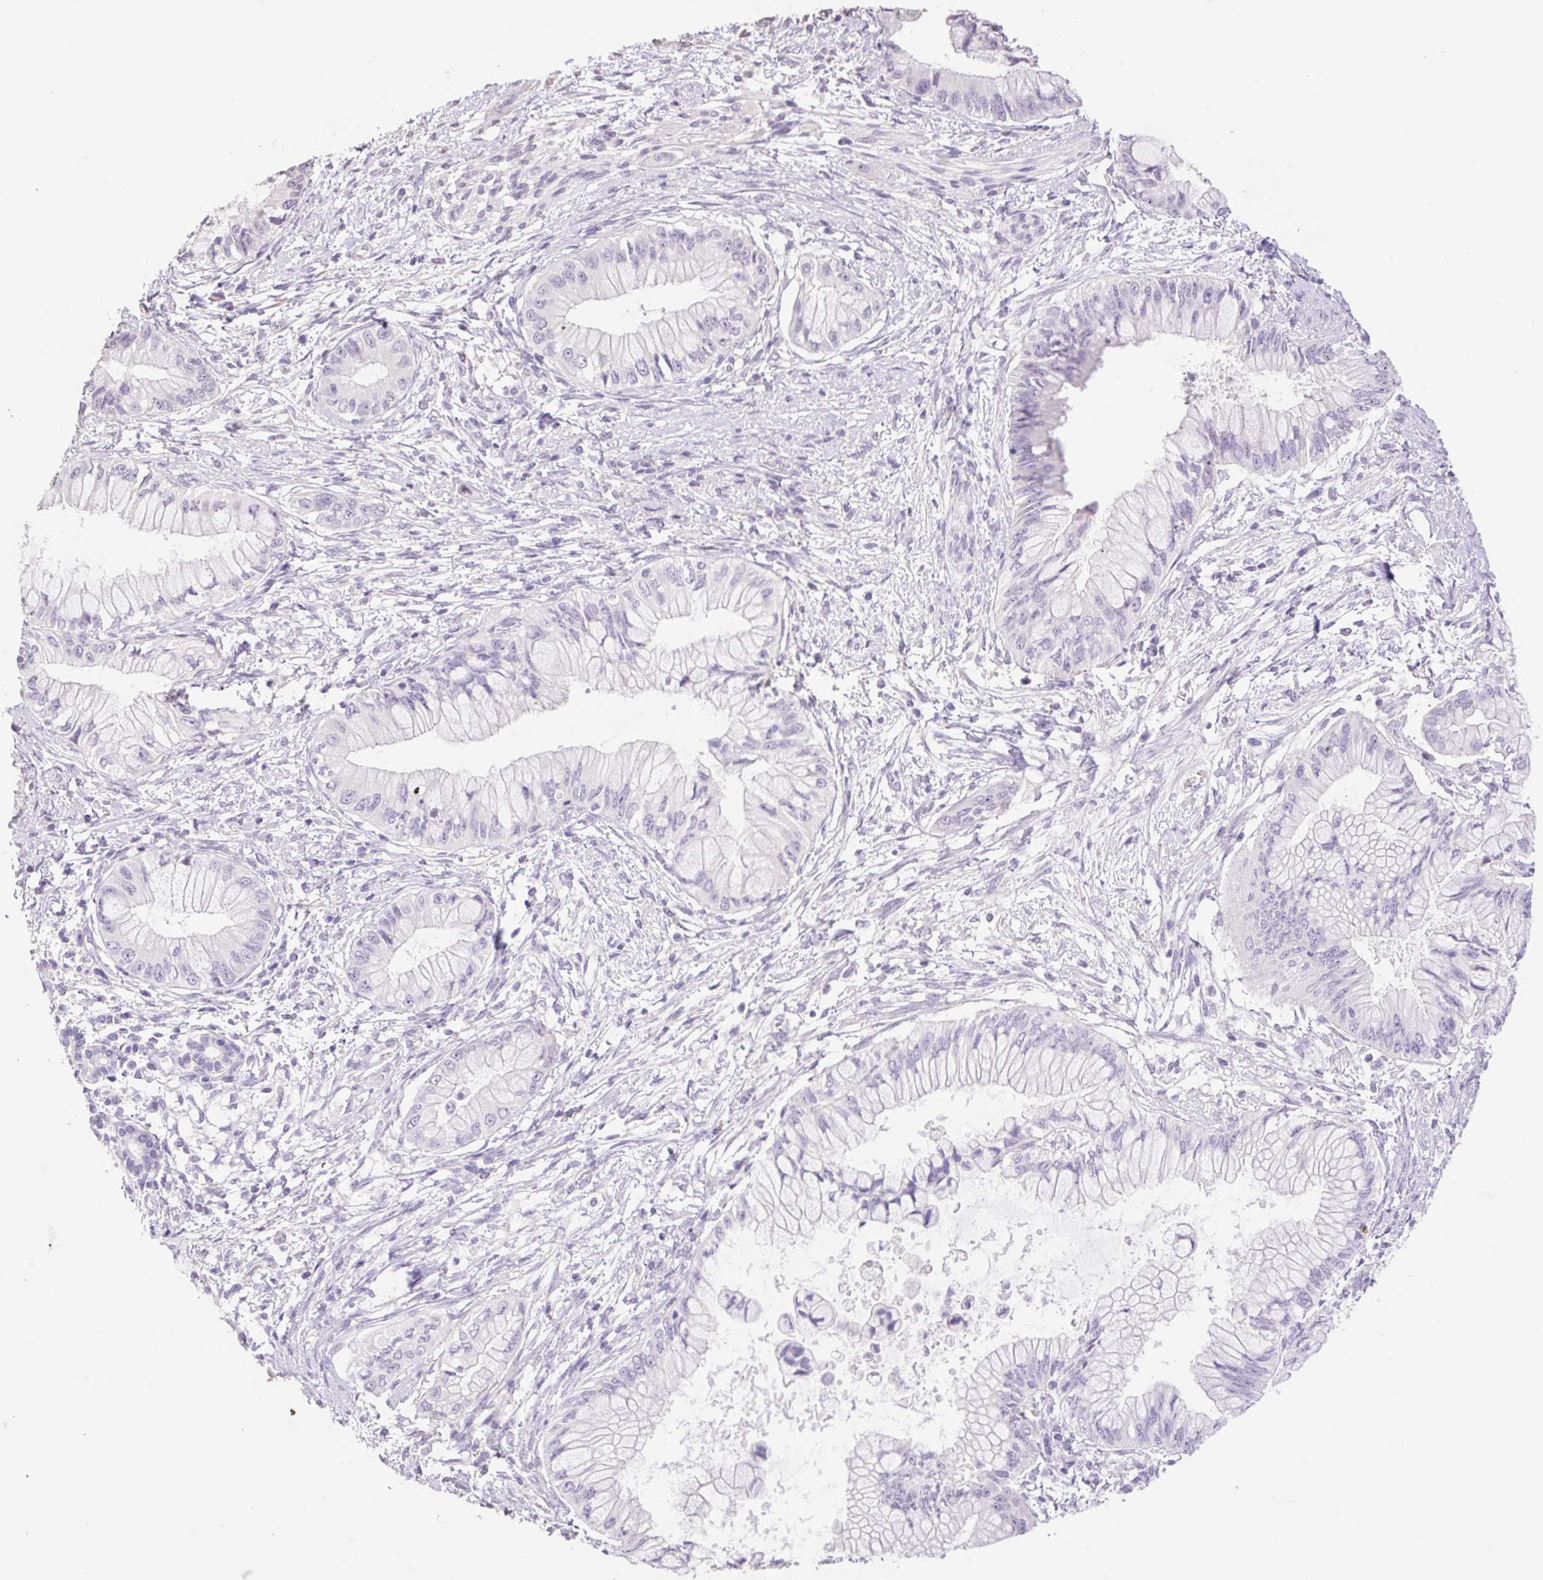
{"staining": {"intensity": "negative", "quantity": "none", "location": "none"}, "tissue": "pancreatic cancer", "cell_type": "Tumor cells", "image_type": "cancer", "snomed": [{"axis": "morphology", "description": "Adenocarcinoma, NOS"}, {"axis": "topography", "description": "Pancreas"}], "caption": "An immunohistochemistry (IHC) histopathology image of pancreatic cancer is shown. There is no staining in tumor cells of pancreatic cancer.", "gene": "HCRTR2", "patient": {"sex": "male", "age": 48}}